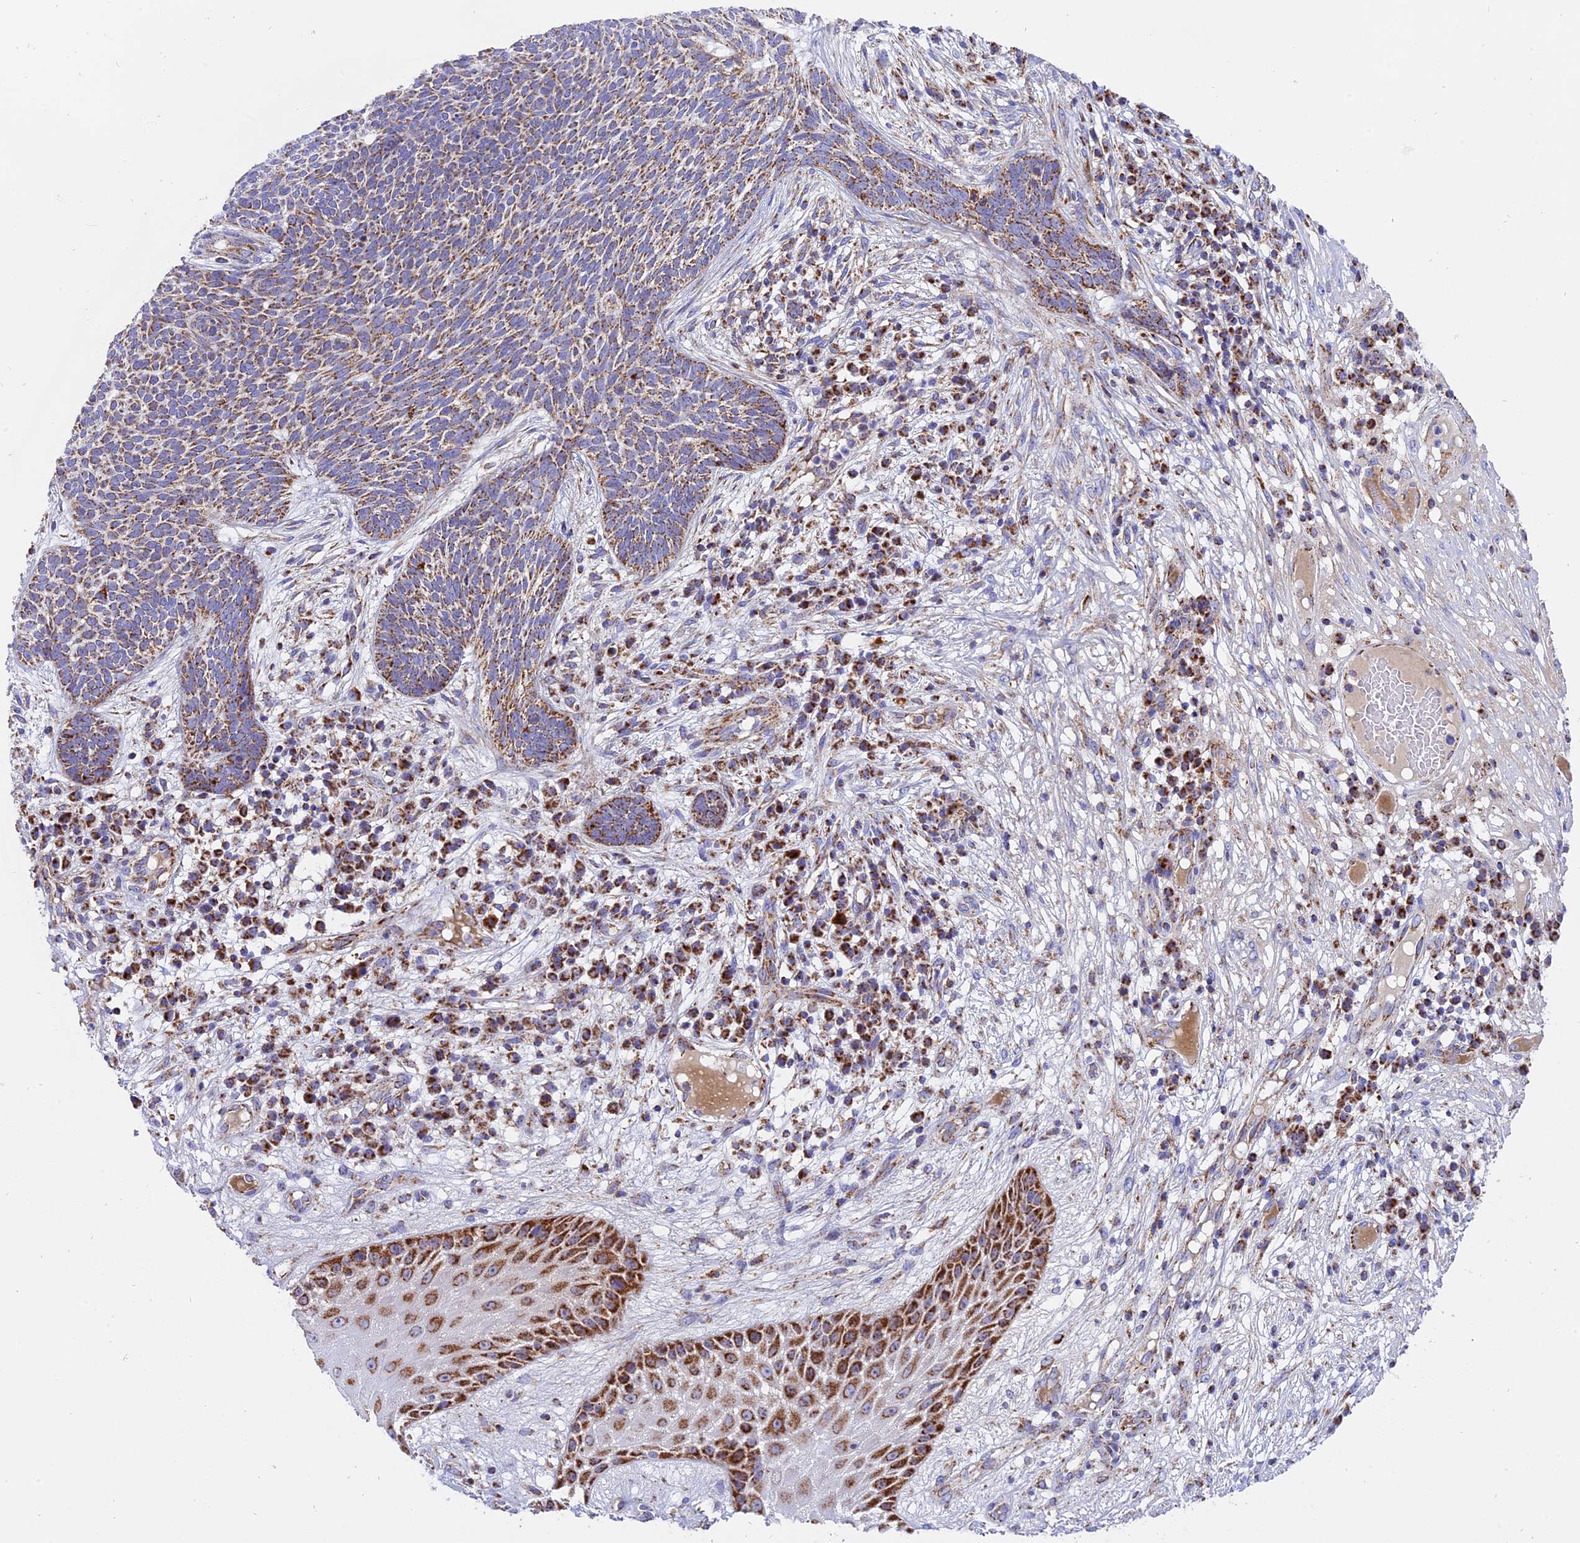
{"staining": {"intensity": "moderate", "quantity": ">75%", "location": "cytoplasmic/membranous"}, "tissue": "skin cancer", "cell_type": "Tumor cells", "image_type": "cancer", "snomed": [{"axis": "morphology", "description": "Normal tissue, NOS"}, {"axis": "morphology", "description": "Basal cell carcinoma"}, {"axis": "topography", "description": "Skin"}], "caption": "Moderate cytoplasmic/membranous protein positivity is appreciated in about >75% of tumor cells in skin basal cell carcinoma.", "gene": "MRPS34", "patient": {"sex": "male", "age": 64}}